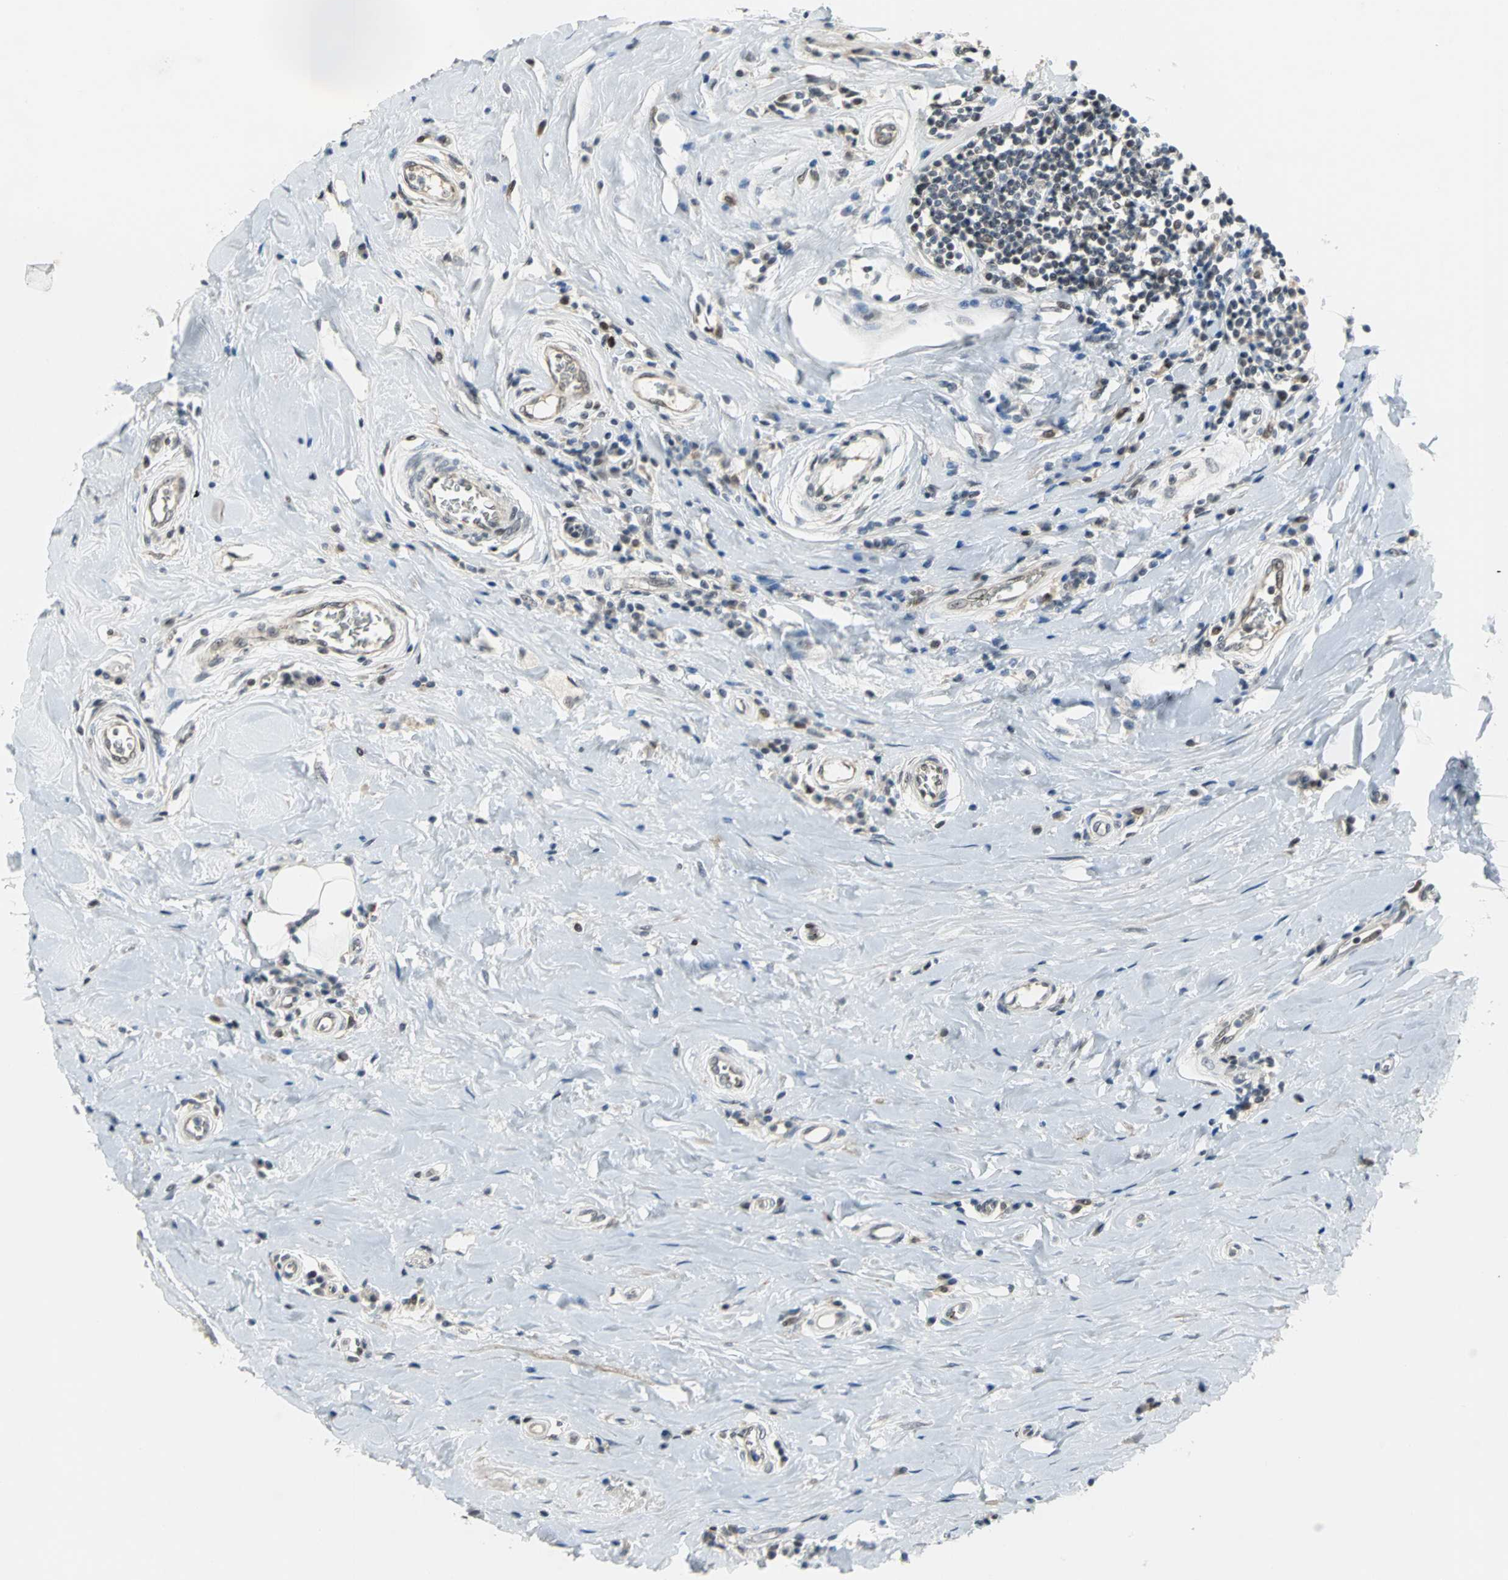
{"staining": {"intensity": "moderate", "quantity": "25%-75%", "location": "nuclear"}, "tissue": "breast cancer", "cell_type": "Tumor cells", "image_type": "cancer", "snomed": [{"axis": "morphology", "description": "Duct carcinoma"}, {"axis": "topography", "description": "Breast"}], "caption": "A photomicrograph of breast cancer (infiltrating ductal carcinoma) stained for a protein exhibits moderate nuclear brown staining in tumor cells. Immunohistochemistry stains the protein in brown and the nuclei are stained blue.", "gene": "GLI3", "patient": {"sex": "female", "age": 27}}